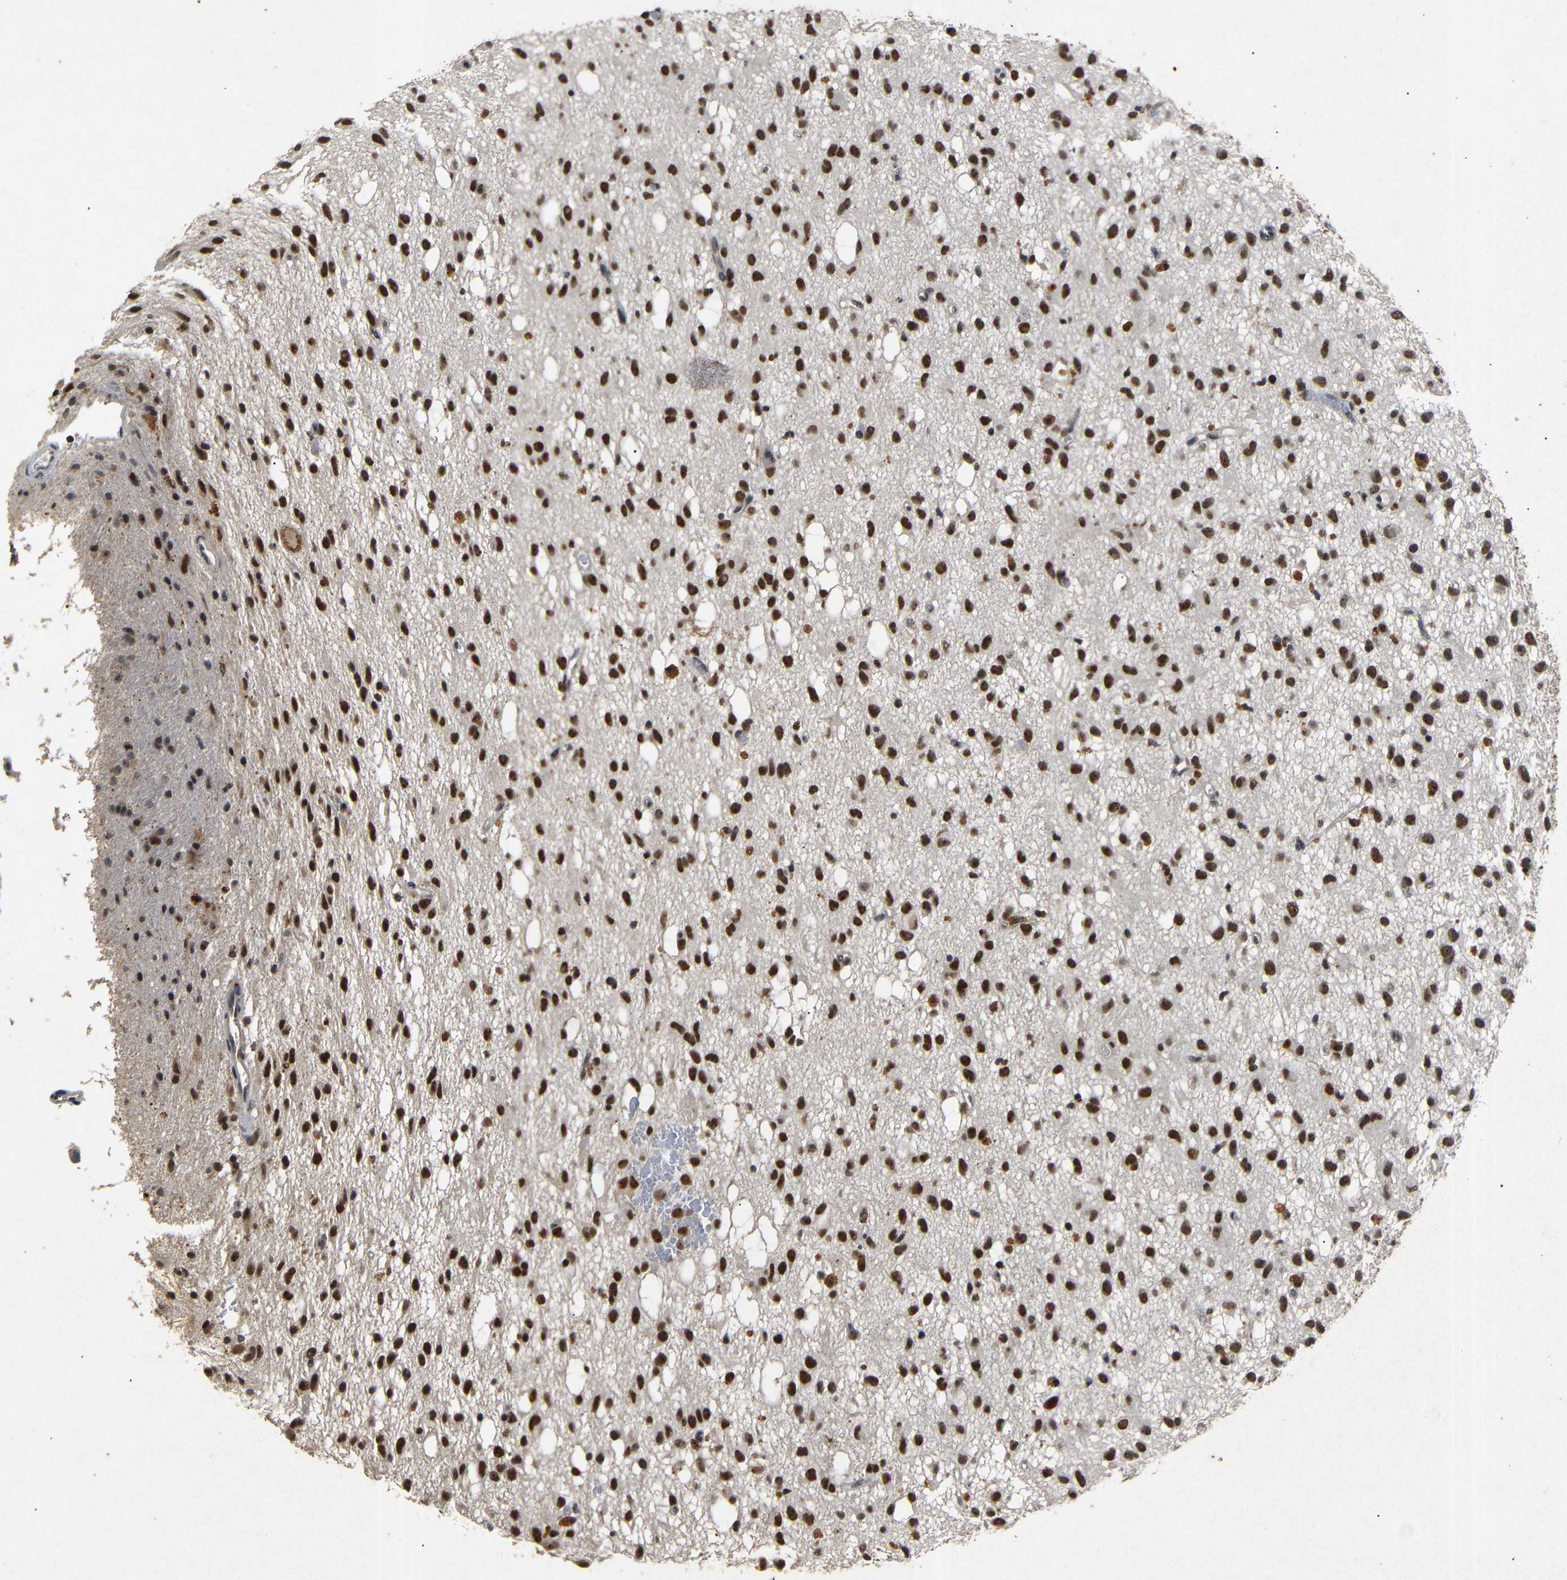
{"staining": {"intensity": "strong", "quantity": ">75%", "location": "nuclear"}, "tissue": "glioma", "cell_type": "Tumor cells", "image_type": "cancer", "snomed": [{"axis": "morphology", "description": "Glioma, malignant, Low grade"}, {"axis": "topography", "description": "Brain"}], "caption": "Malignant low-grade glioma stained with DAB immunohistochemistry (IHC) demonstrates high levels of strong nuclear positivity in about >75% of tumor cells. Ihc stains the protein in brown and the nuclei are stained blue.", "gene": "PARN", "patient": {"sex": "male", "age": 77}}